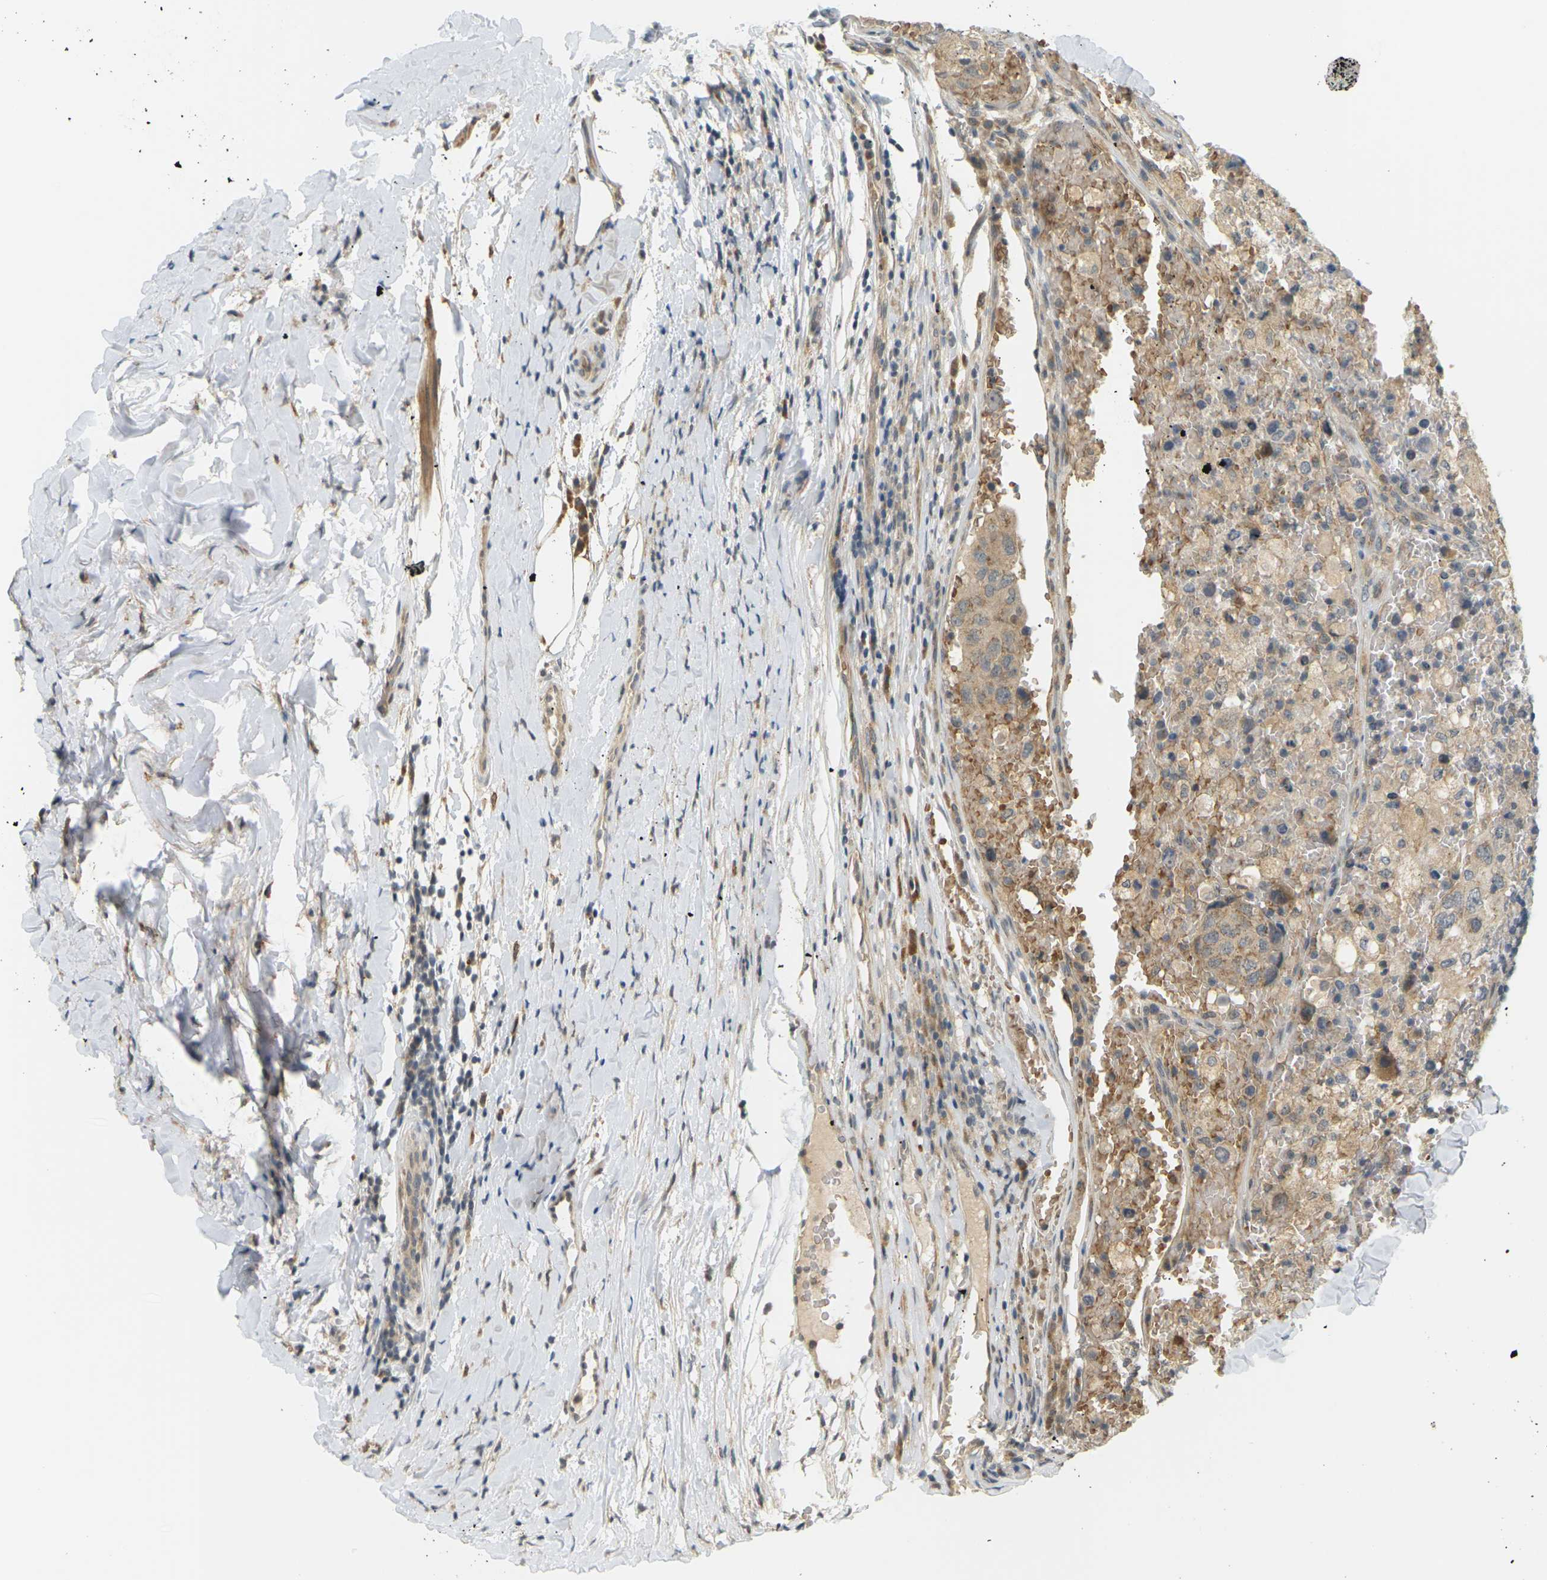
{"staining": {"intensity": "moderate", "quantity": ">75%", "location": "cytoplasmic/membranous"}, "tissue": "urothelial cancer", "cell_type": "Tumor cells", "image_type": "cancer", "snomed": [{"axis": "morphology", "description": "Urothelial carcinoma, High grade"}, {"axis": "topography", "description": "Lymph node"}, {"axis": "topography", "description": "Urinary bladder"}], "caption": "The micrograph displays a brown stain indicating the presence of a protein in the cytoplasmic/membranous of tumor cells in high-grade urothelial carcinoma. (Stains: DAB (3,3'-diaminobenzidine) in brown, nuclei in blue, Microscopy: brightfield microscopy at high magnification).", "gene": "SOCS6", "patient": {"sex": "male", "age": 51}}